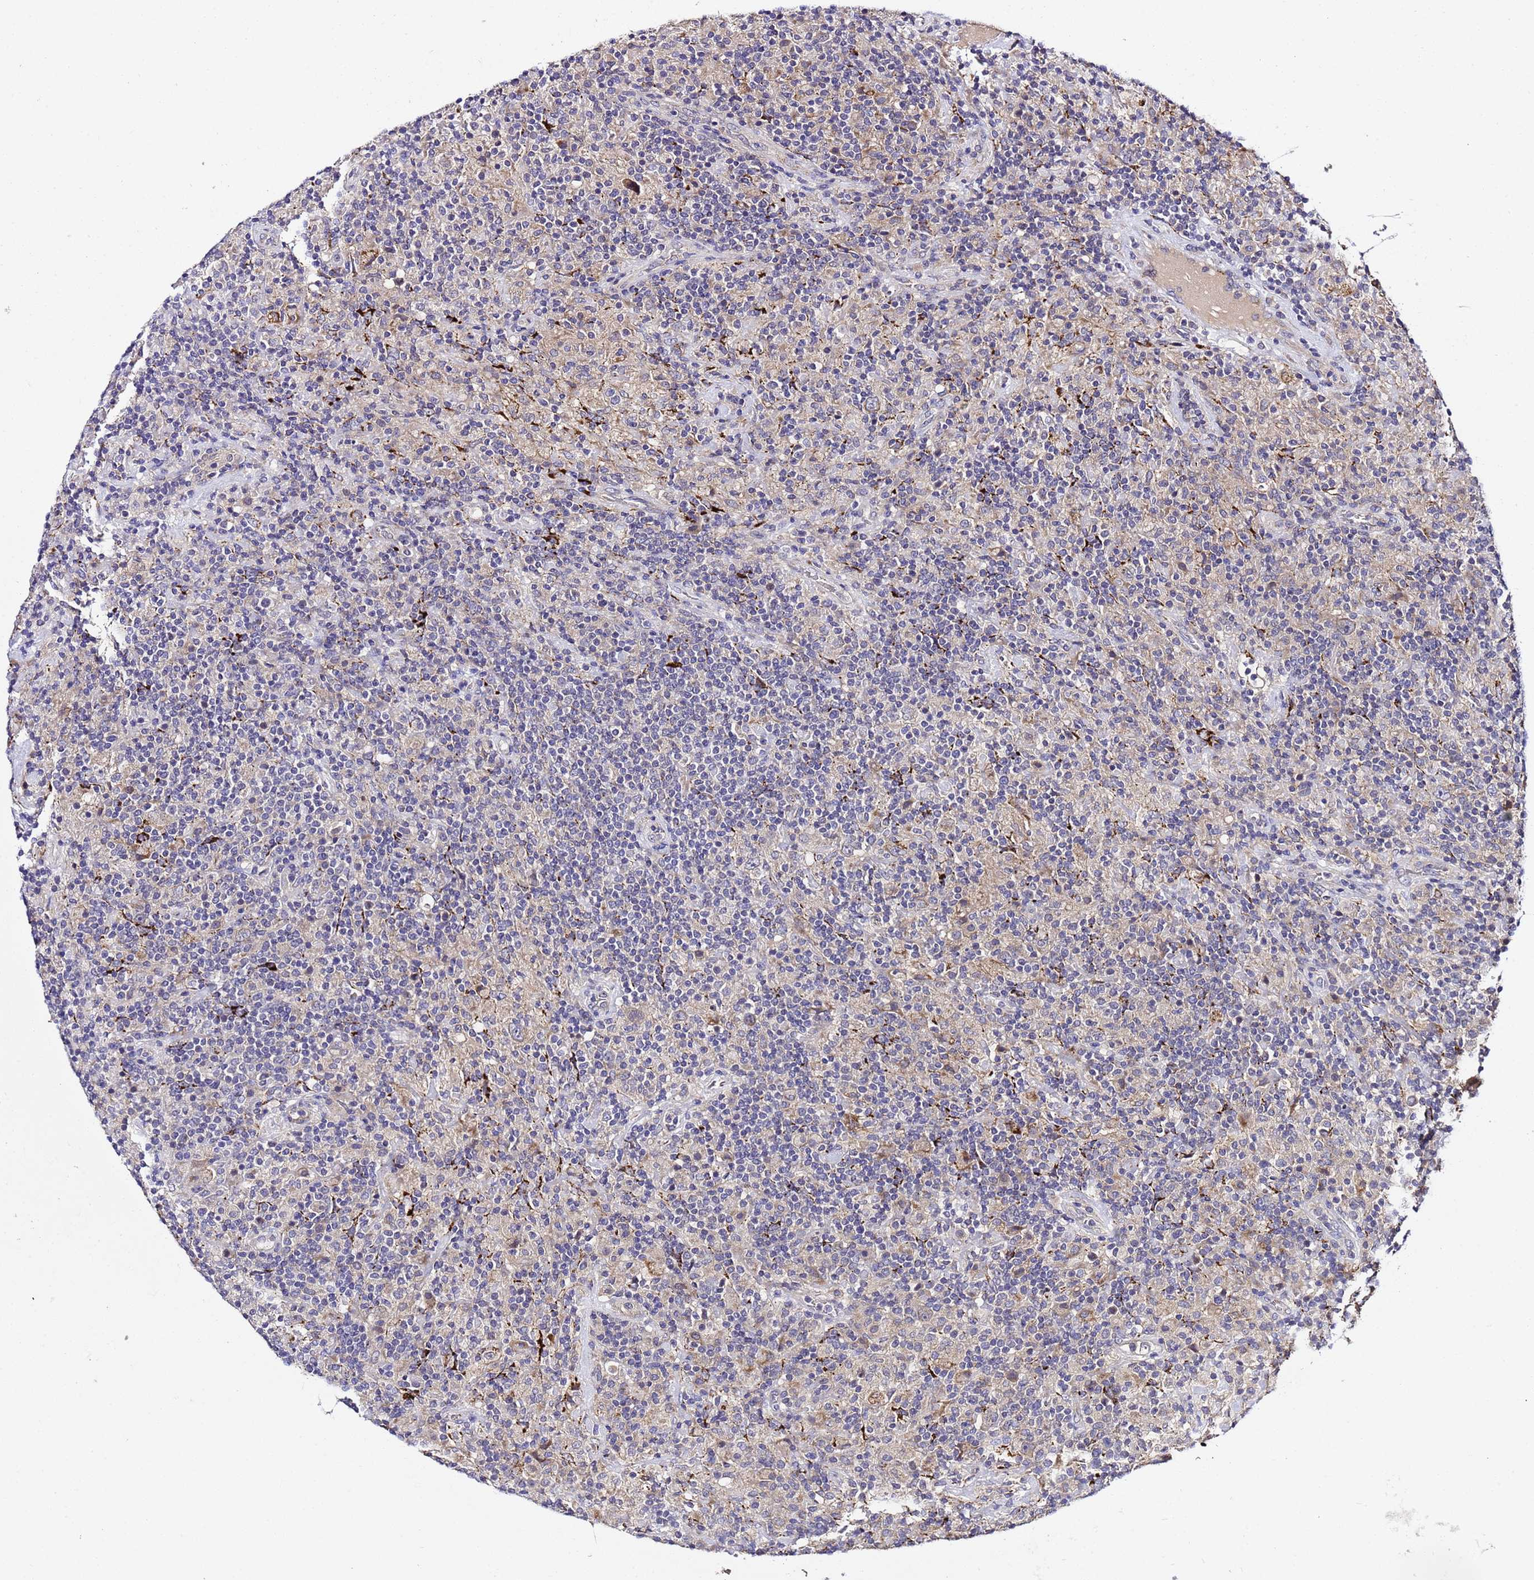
{"staining": {"intensity": "negative", "quantity": "none", "location": "none"}, "tissue": "lymphoma", "cell_type": "Tumor cells", "image_type": "cancer", "snomed": [{"axis": "morphology", "description": "Hodgkin's disease, NOS"}, {"axis": "topography", "description": "Lymph node"}], "caption": "There is no significant positivity in tumor cells of Hodgkin's disease.", "gene": "PLXDC2", "patient": {"sex": "male", "age": 70}}